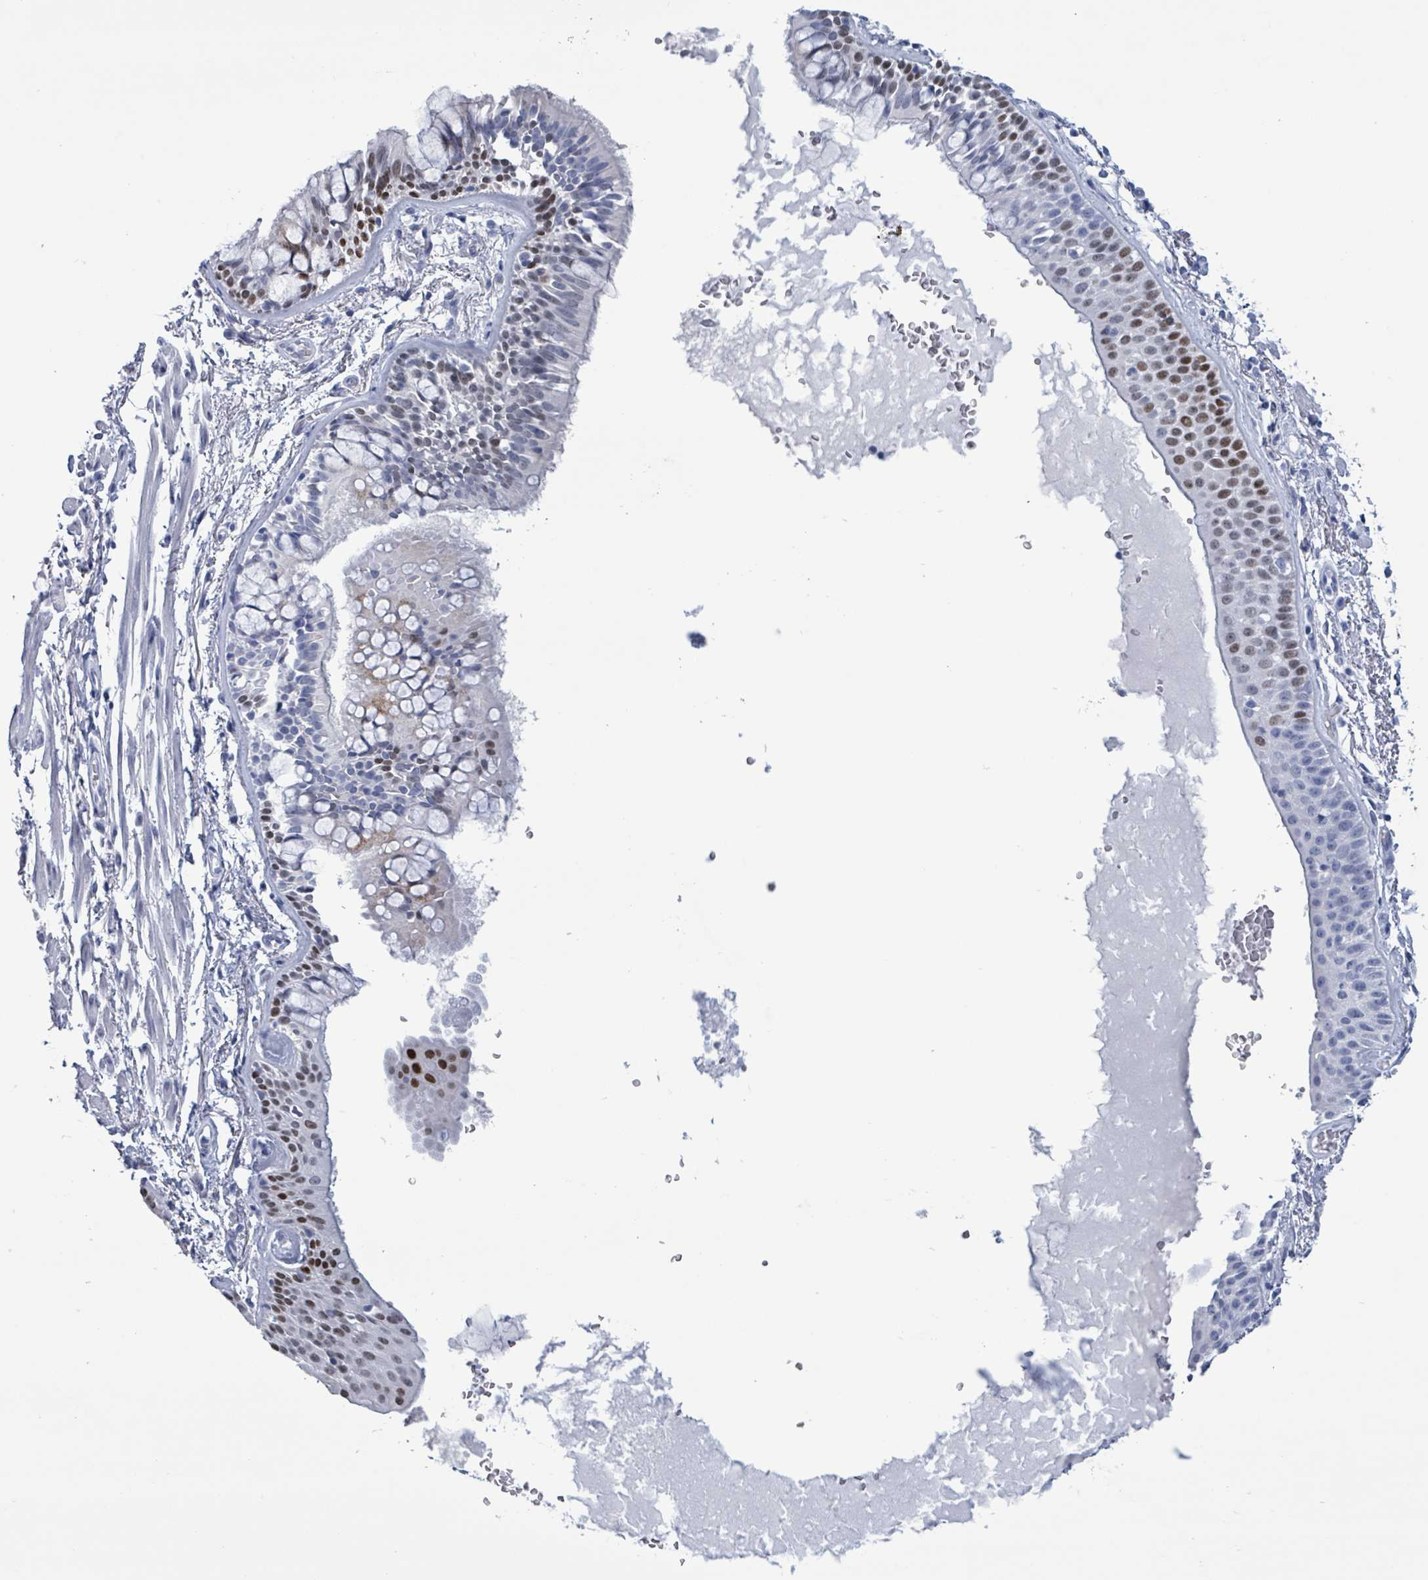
{"staining": {"intensity": "moderate", "quantity": "25%-75%", "location": "nuclear"}, "tissue": "bronchus", "cell_type": "Respiratory epithelial cells", "image_type": "normal", "snomed": [{"axis": "morphology", "description": "Normal tissue, NOS"}, {"axis": "topography", "description": "Bronchus"}], "caption": "Immunohistochemical staining of normal human bronchus displays 25%-75% levels of moderate nuclear protein positivity in about 25%-75% of respiratory epithelial cells.", "gene": "NKX2", "patient": {"sex": "male", "age": 70}}